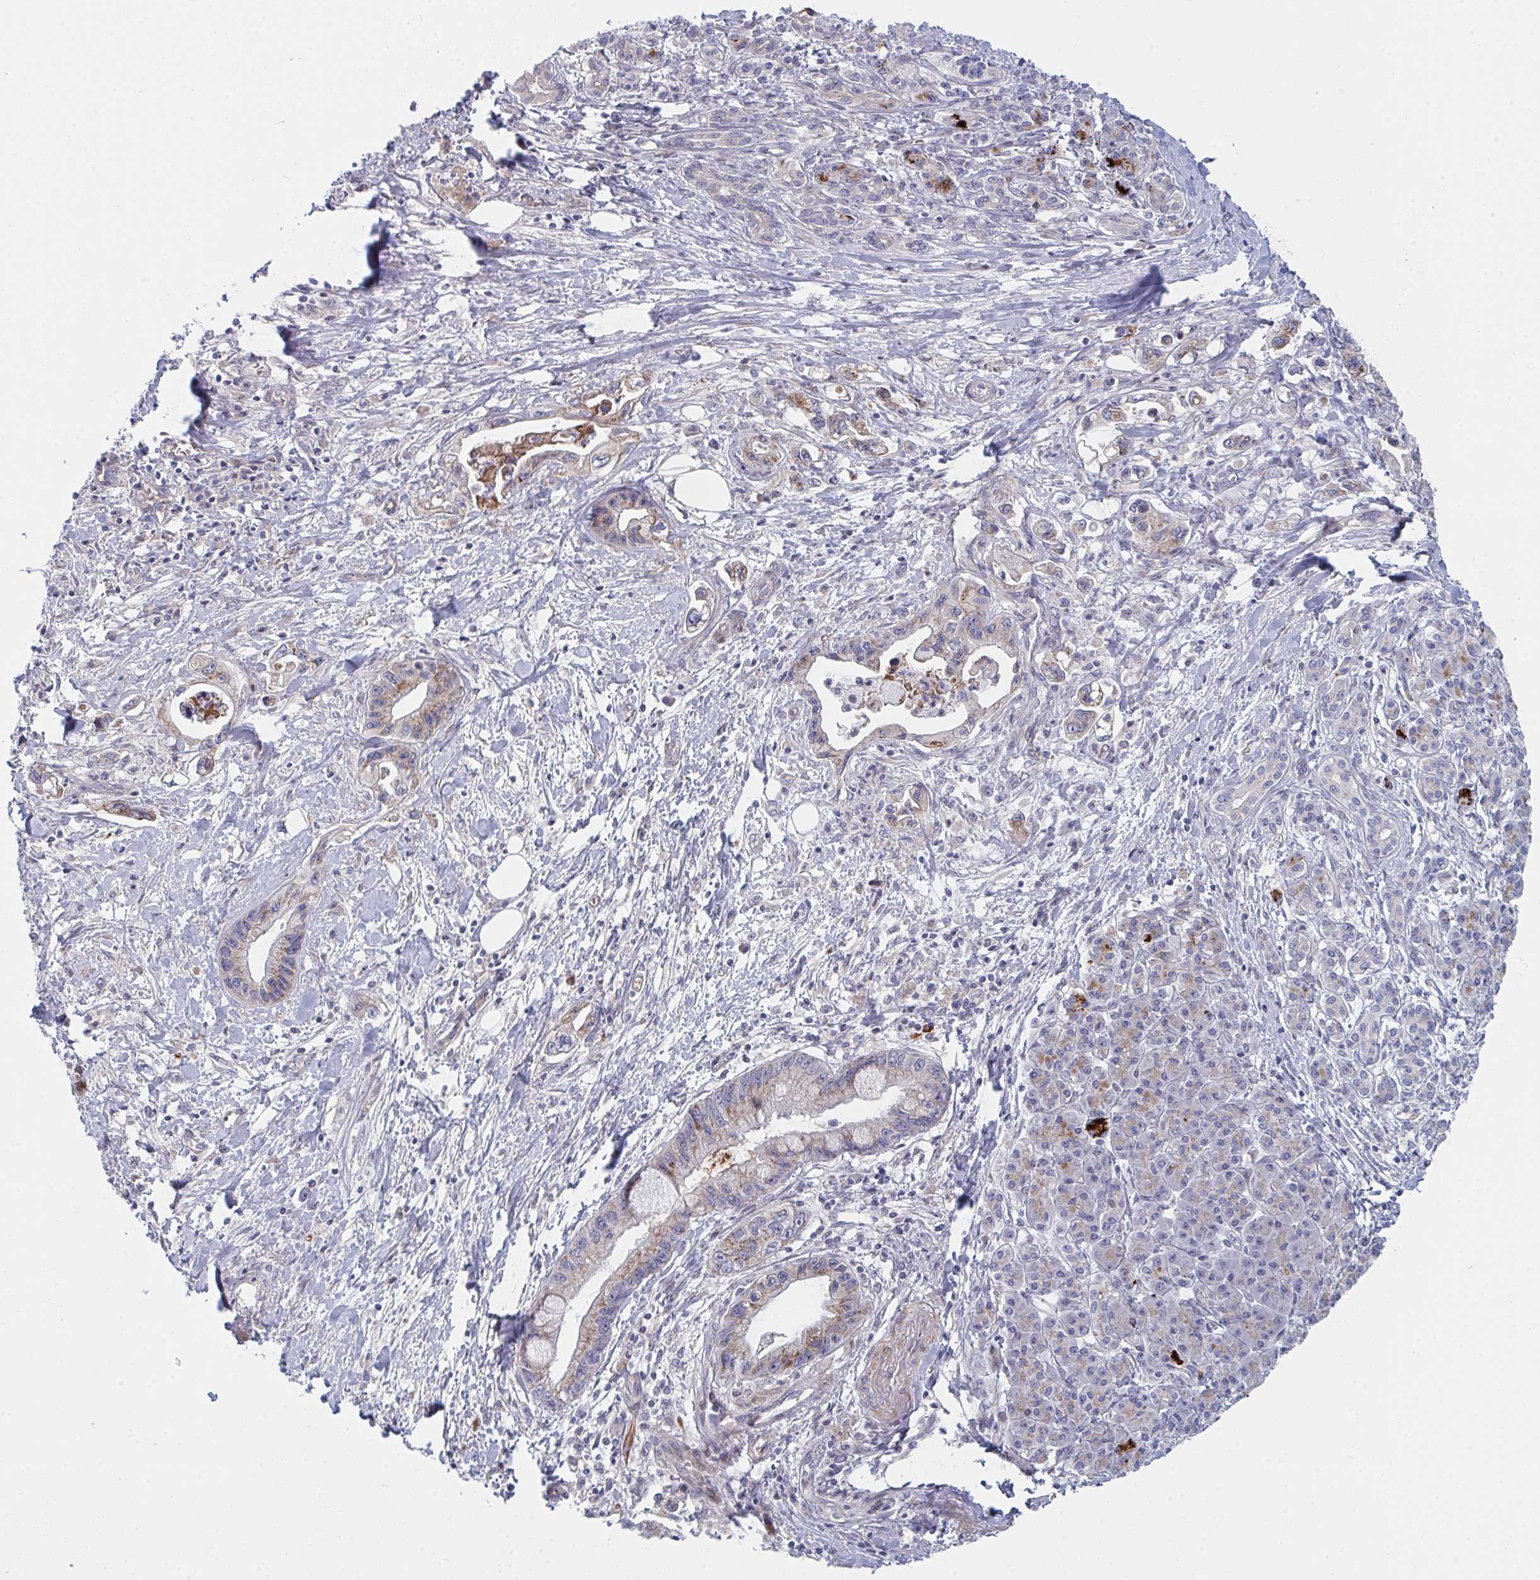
{"staining": {"intensity": "moderate", "quantity": "<25%", "location": "cytoplasmic/membranous"}, "tissue": "pancreatic cancer", "cell_type": "Tumor cells", "image_type": "cancer", "snomed": [{"axis": "morphology", "description": "Adenocarcinoma, NOS"}, {"axis": "topography", "description": "Pancreas"}], "caption": "A histopathology image of pancreatic cancer (adenocarcinoma) stained for a protein demonstrates moderate cytoplasmic/membranous brown staining in tumor cells.", "gene": "TNFSF4", "patient": {"sex": "male", "age": 61}}